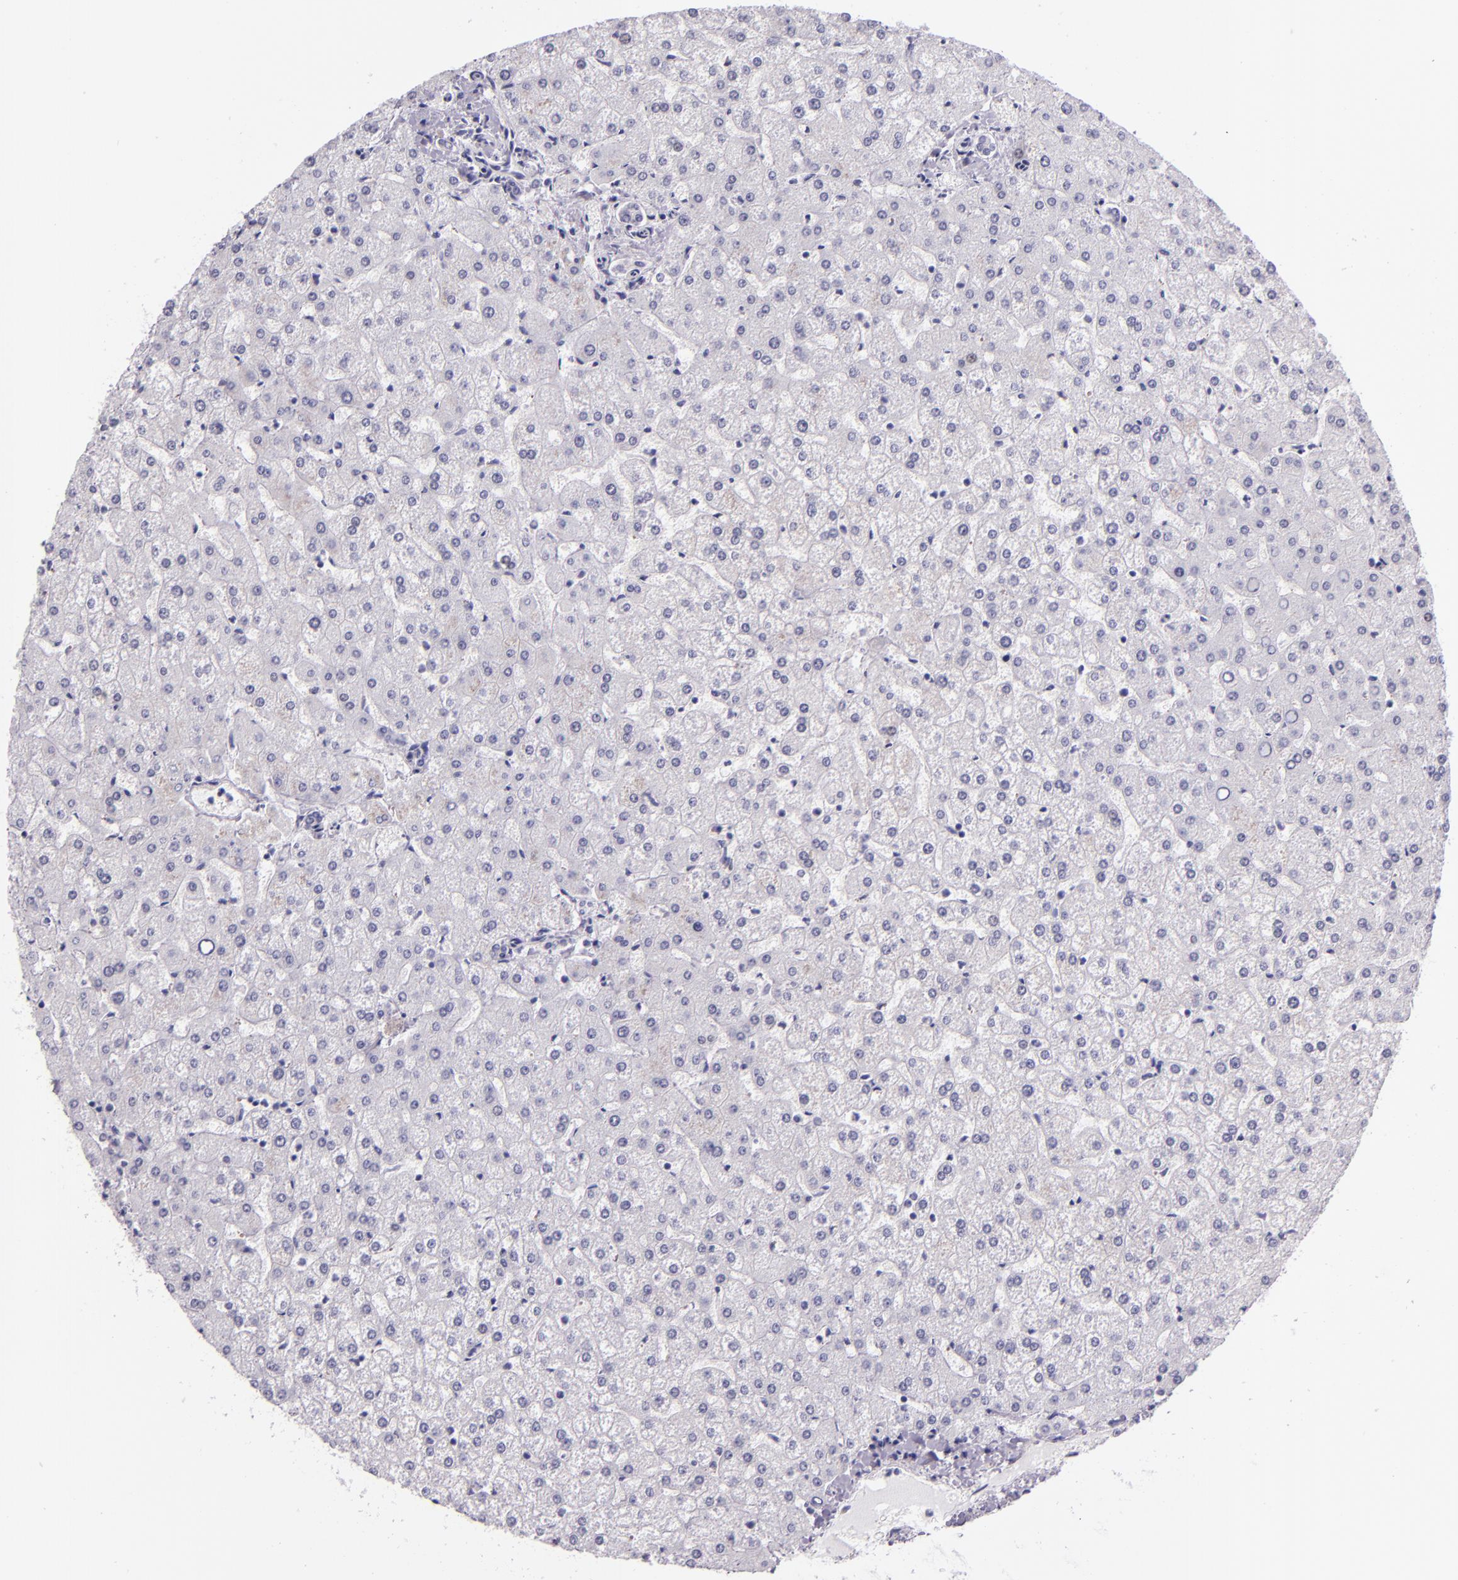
{"staining": {"intensity": "negative", "quantity": "none", "location": "none"}, "tissue": "liver", "cell_type": "Cholangiocytes", "image_type": "normal", "snomed": [{"axis": "morphology", "description": "Normal tissue, NOS"}, {"axis": "topography", "description": "Liver"}], "caption": "Liver was stained to show a protein in brown. There is no significant positivity in cholangiocytes. Brightfield microscopy of immunohistochemistry (IHC) stained with DAB (3,3'-diaminobenzidine) (brown) and hematoxylin (blue), captured at high magnification.", "gene": "HSP90AA1", "patient": {"sex": "female", "age": 32}}